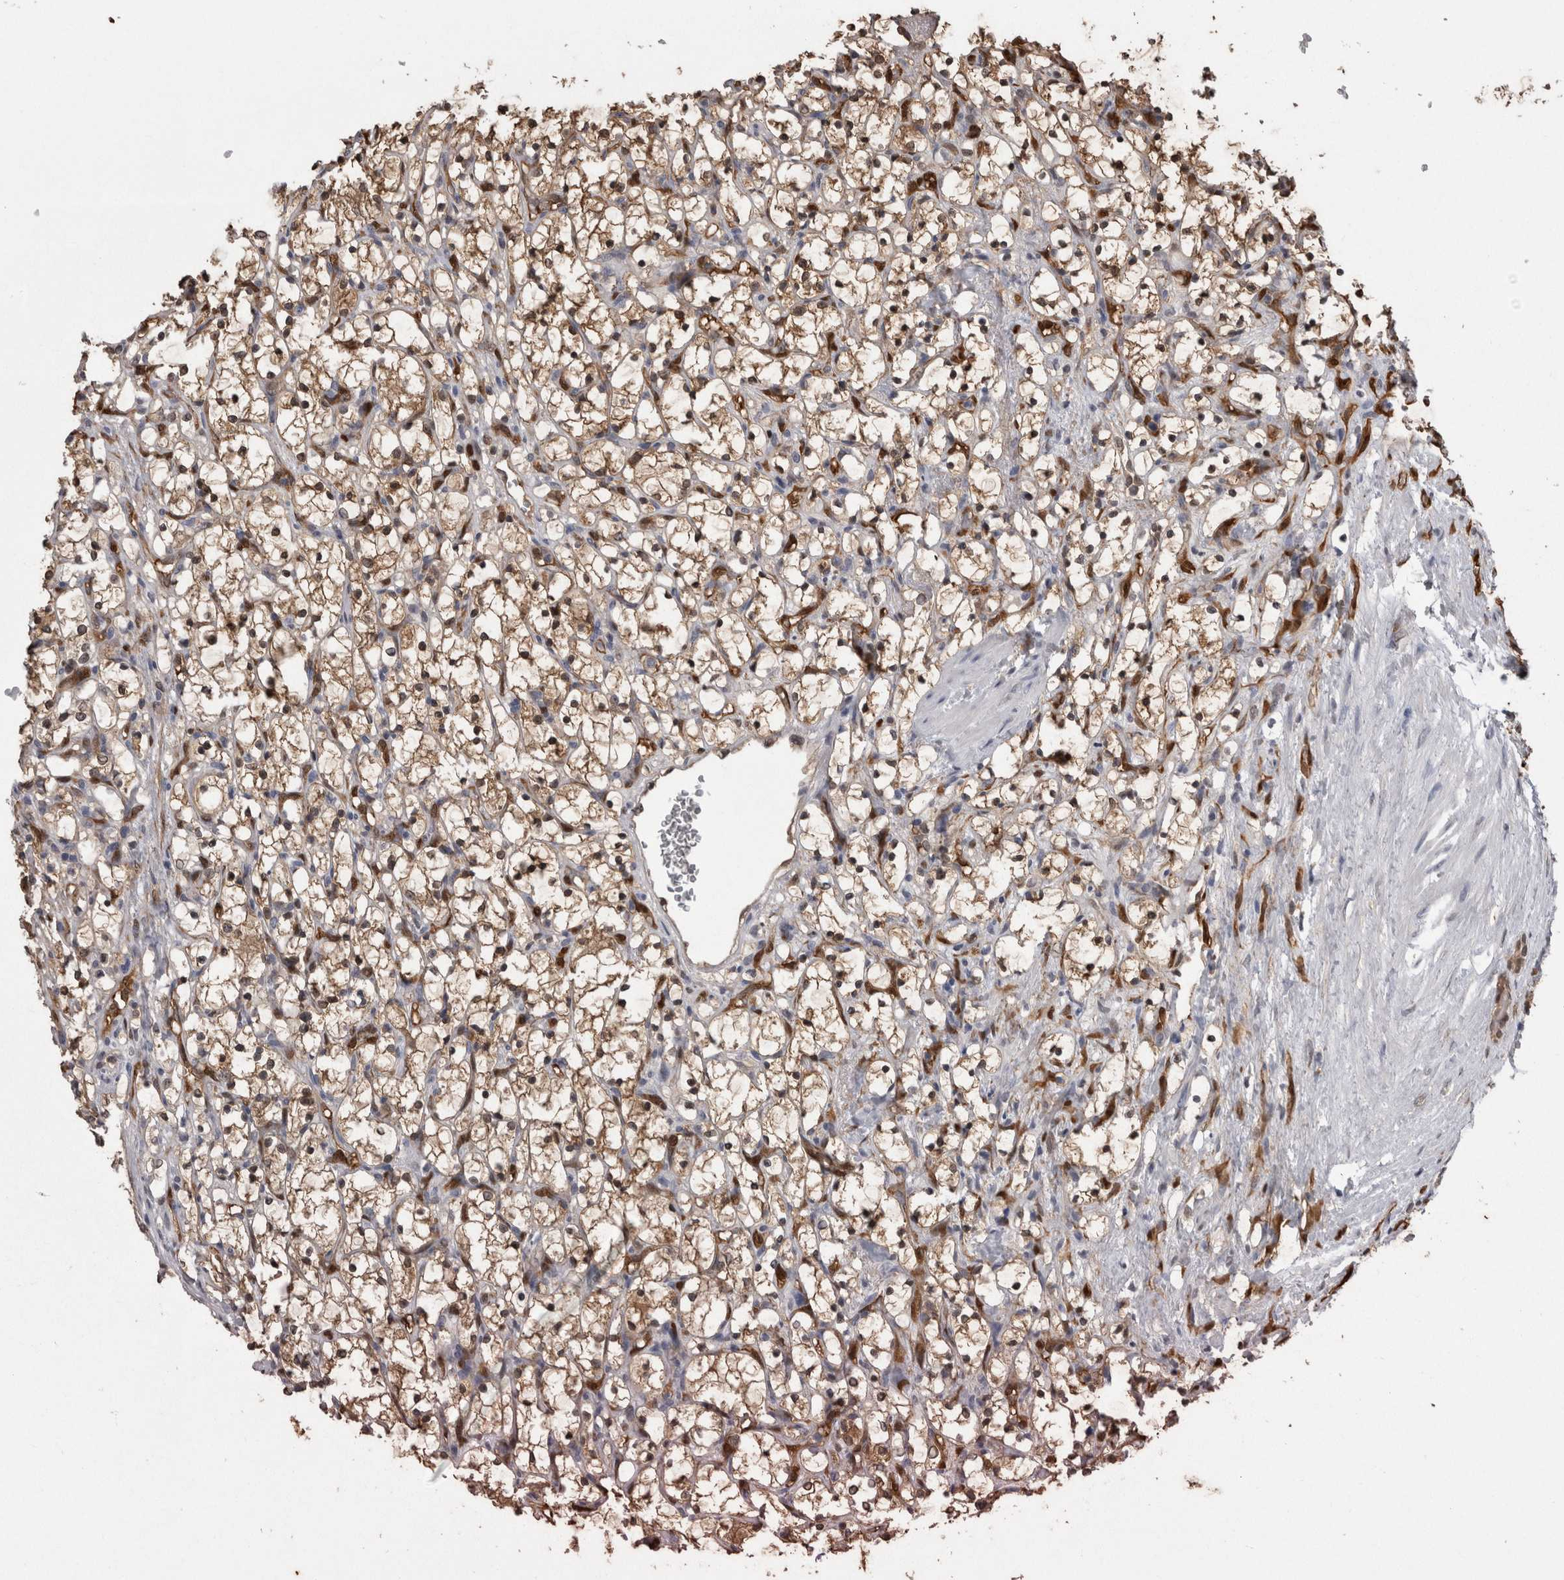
{"staining": {"intensity": "weak", "quantity": ">75%", "location": "cytoplasmic/membranous,nuclear"}, "tissue": "renal cancer", "cell_type": "Tumor cells", "image_type": "cancer", "snomed": [{"axis": "morphology", "description": "Adenocarcinoma, NOS"}, {"axis": "topography", "description": "Kidney"}], "caption": "This is a micrograph of IHC staining of adenocarcinoma (renal), which shows weak positivity in the cytoplasmic/membranous and nuclear of tumor cells.", "gene": "LXN", "patient": {"sex": "female", "age": 69}}